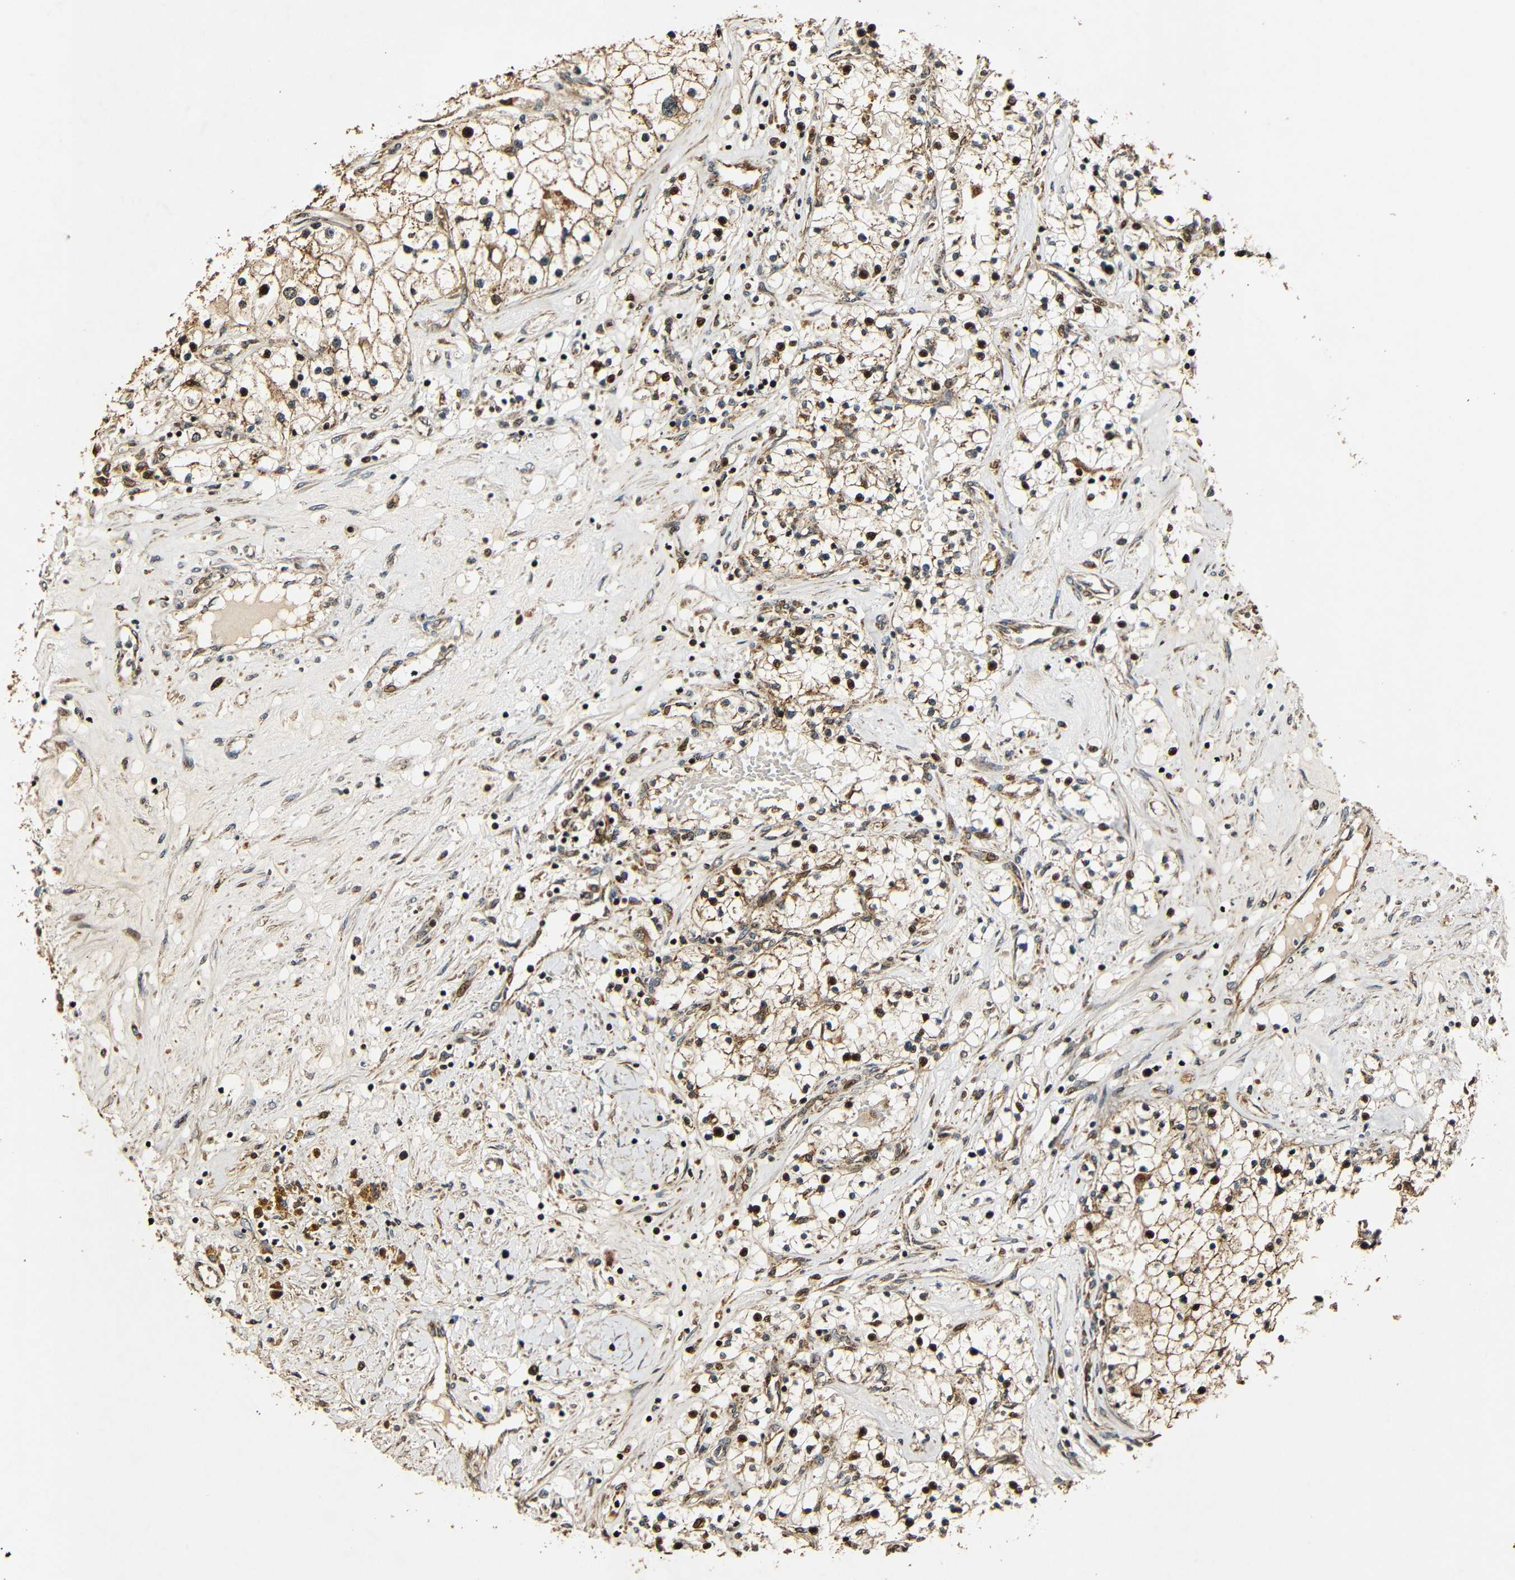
{"staining": {"intensity": "moderate", "quantity": ">75%", "location": "cytoplasmic/membranous,nuclear"}, "tissue": "renal cancer", "cell_type": "Tumor cells", "image_type": "cancer", "snomed": [{"axis": "morphology", "description": "Adenocarcinoma, NOS"}, {"axis": "topography", "description": "Kidney"}], "caption": "Immunohistochemistry micrograph of neoplastic tissue: human adenocarcinoma (renal) stained using immunohistochemistry displays medium levels of moderate protein expression localized specifically in the cytoplasmic/membranous and nuclear of tumor cells, appearing as a cytoplasmic/membranous and nuclear brown color.", "gene": "KAZALD1", "patient": {"sex": "male", "age": 68}}